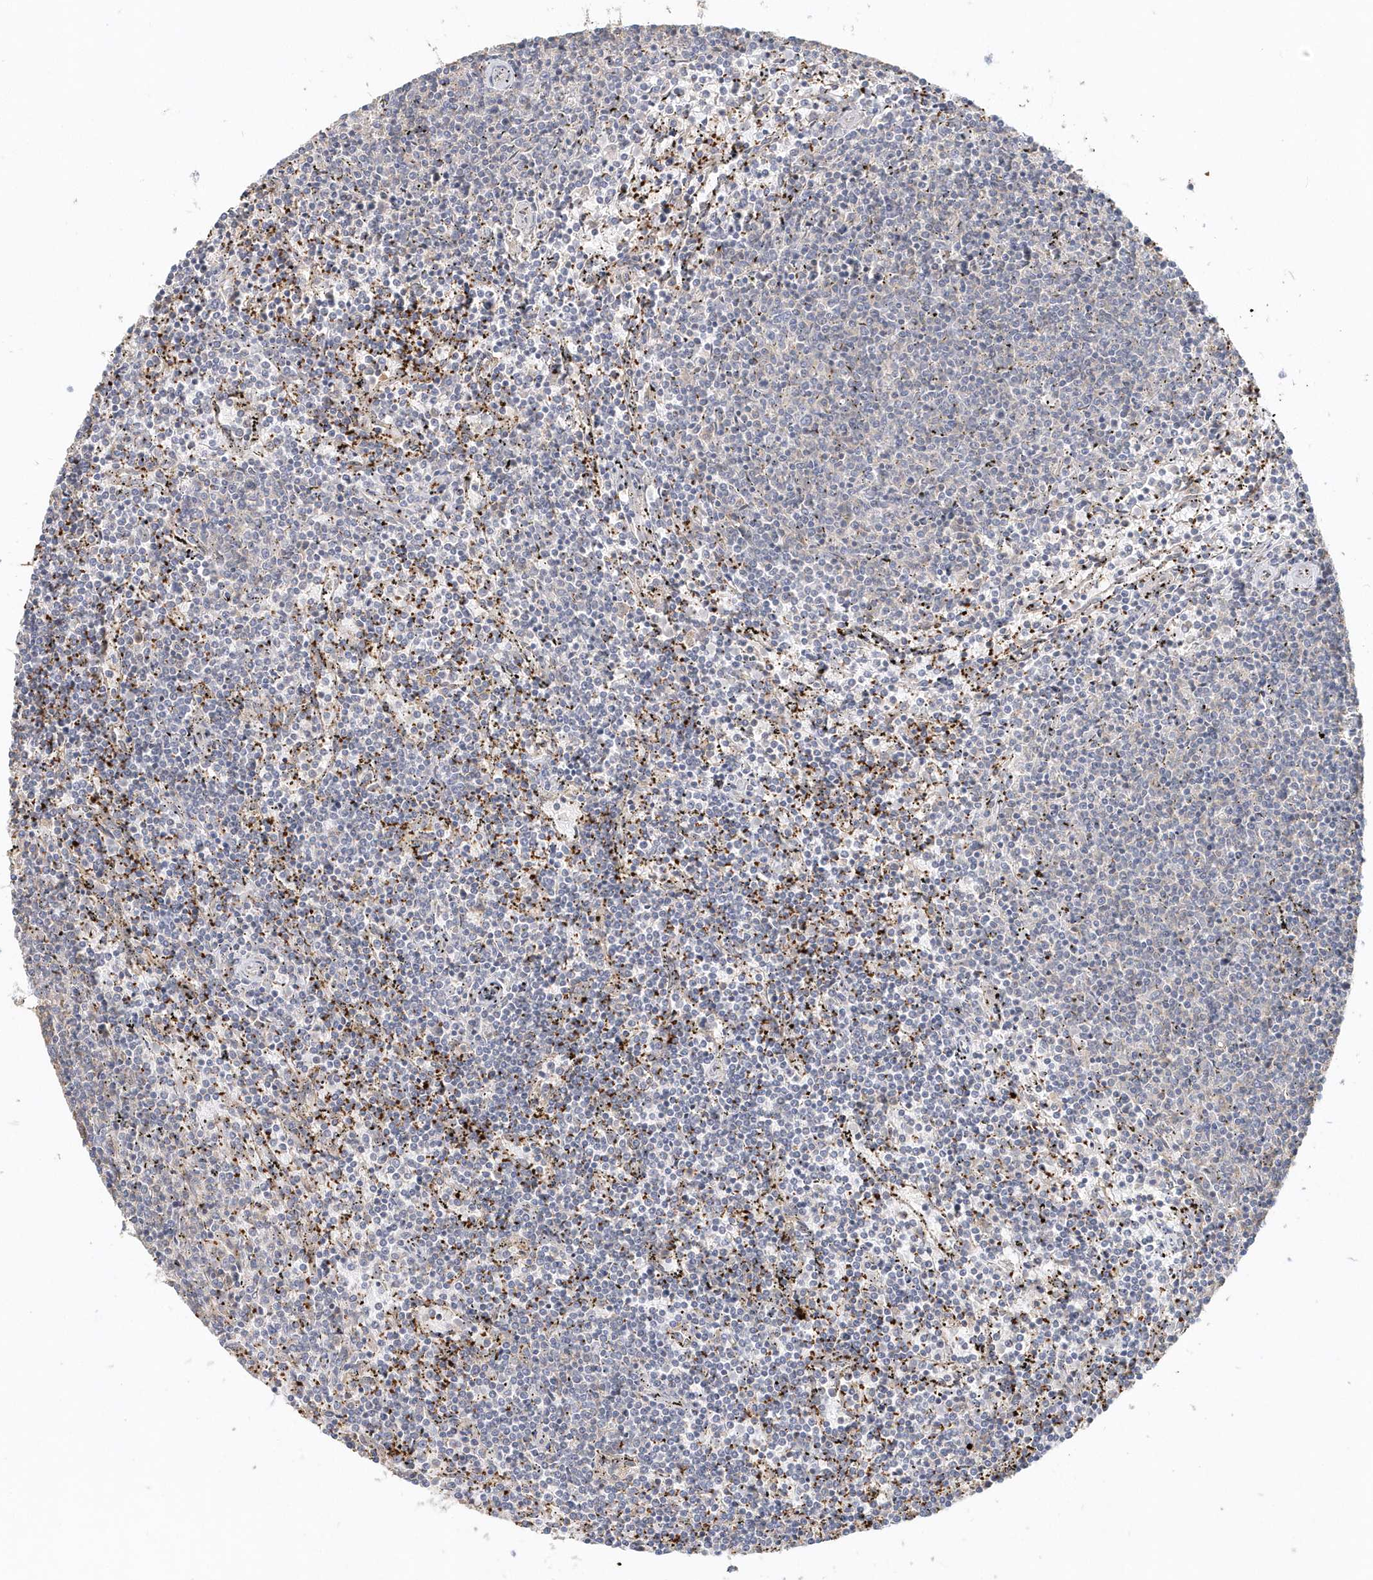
{"staining": {"intensity": "negative", "quantity": "none", "location": "none"}, "tissue": "lymphoma", "cell_type": "Tumor cells", "image_type": "cancer", "snomed": [{"axis": "morphology", "description": "Malignant lymphoma, non-Hodgkin's type, Low grade"}, {"axis": "topography", "description": "Spleen"}], "caption": "Immunohistochemistry image of human malignant lymphoma, non-Hodgkin's type (low-grade) stained for a protein (brown), which demonstrates no staining in tumor cells. (DAB immunohistochemistry with hematoxylin counter stain).", "gene": "MMRN1", "patient": {"sex": "female", "age": 50}}